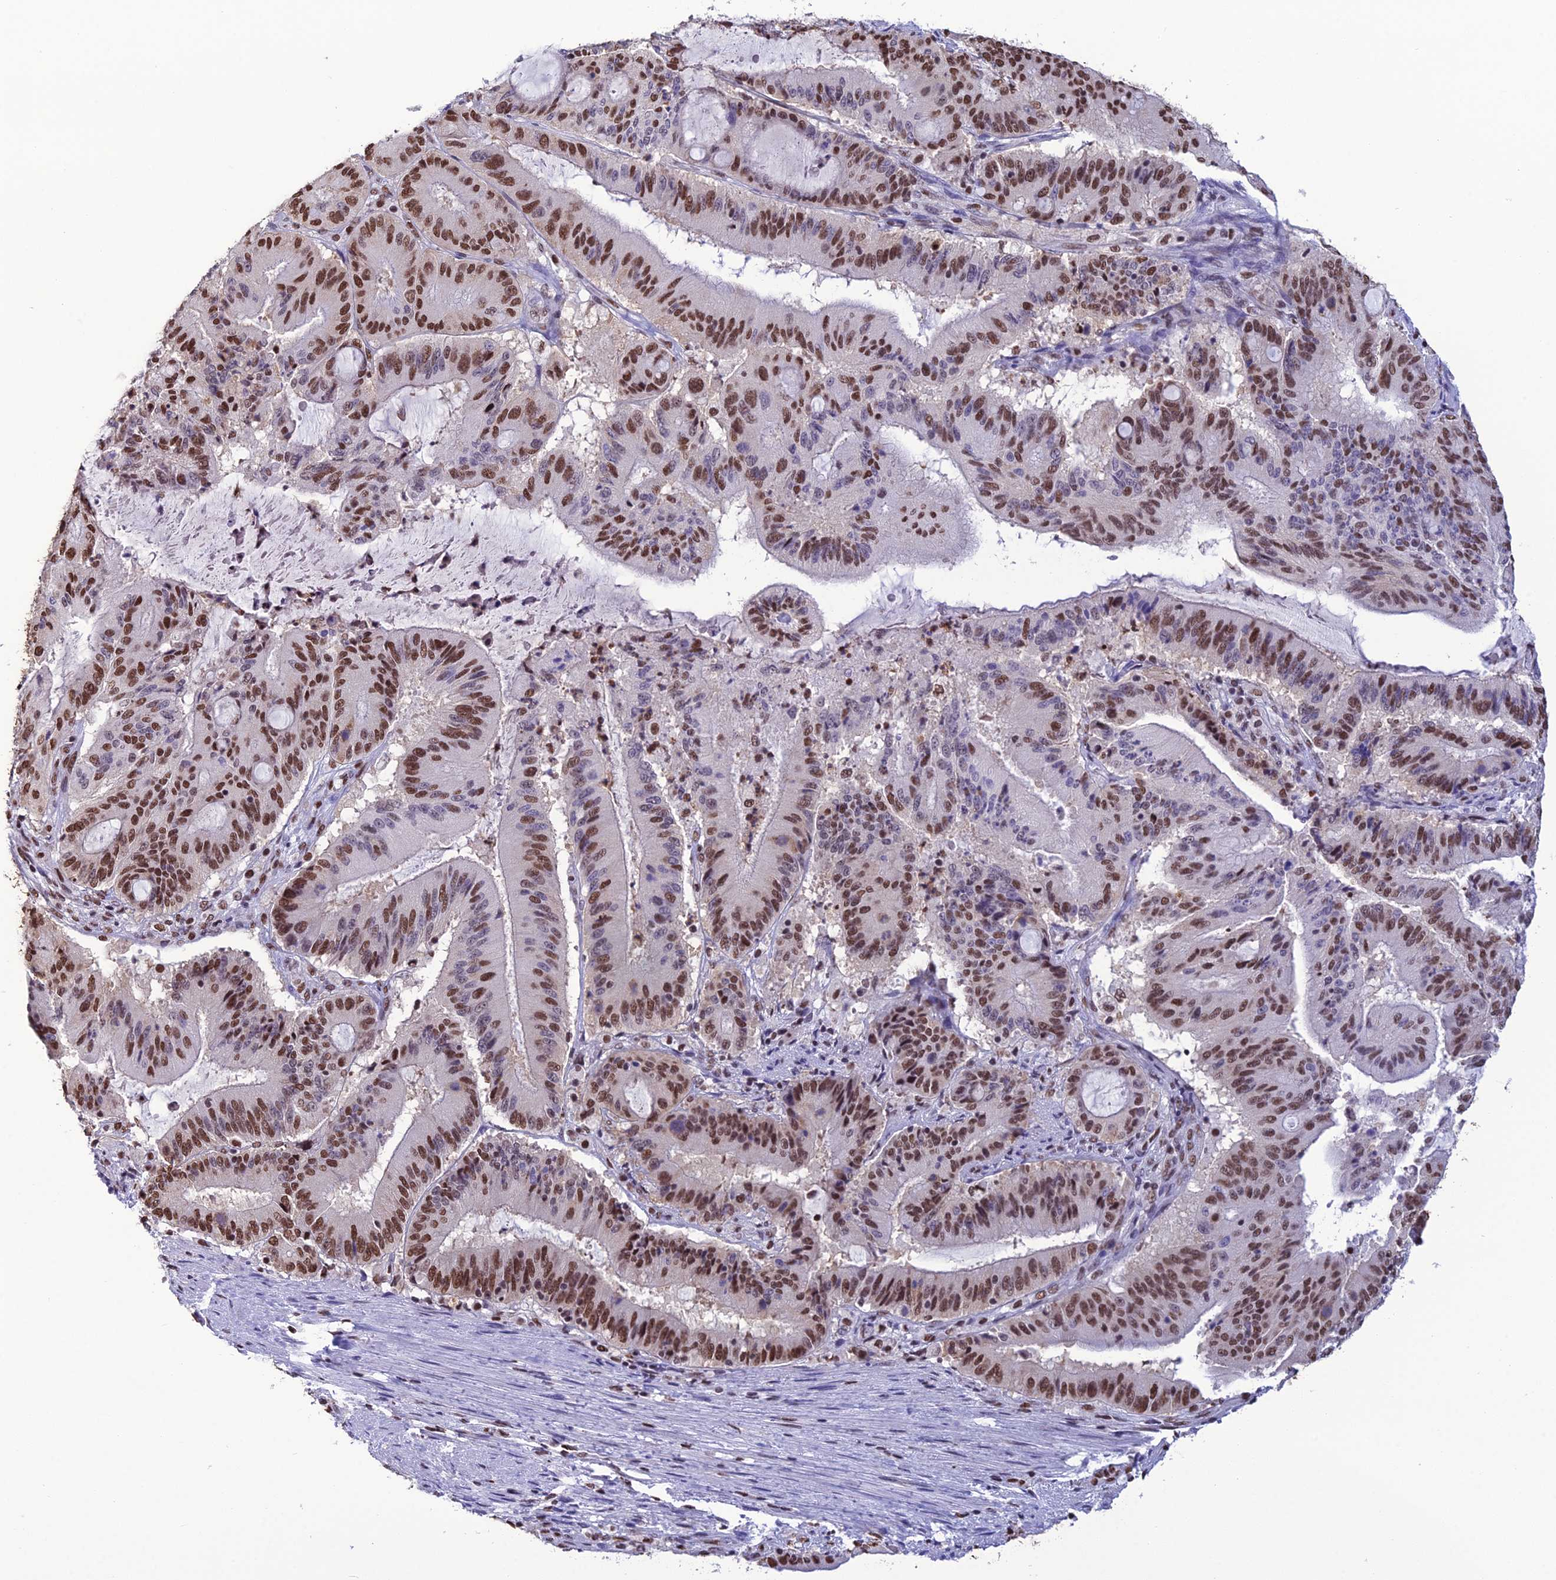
{"staining": {"intensity": "strong", "quantity": "25%-75%", "location": "nuclear"}, "tissue": "liver cancer", "cell_type": "Tumor cells", "image_type": "cancer", "snomed": [{"axis": "morphology", "description": "Normal tissue, NOS"}, {"axis": "morphology", "description": "Cholangiocarcinoma"}, {"axis": "topography", "description": "Liver"}, {"axis": "topography", "description": "Peripheral nerve tissue"}], "caption": "Immunohistochemistry (IHC) of human liver cancer exhibits high levels of strong nuclear expression in about 25%-75% of tumor cells.", "gene": "PRAMEF12", "patient": {"sex": "female", "age": 73}}